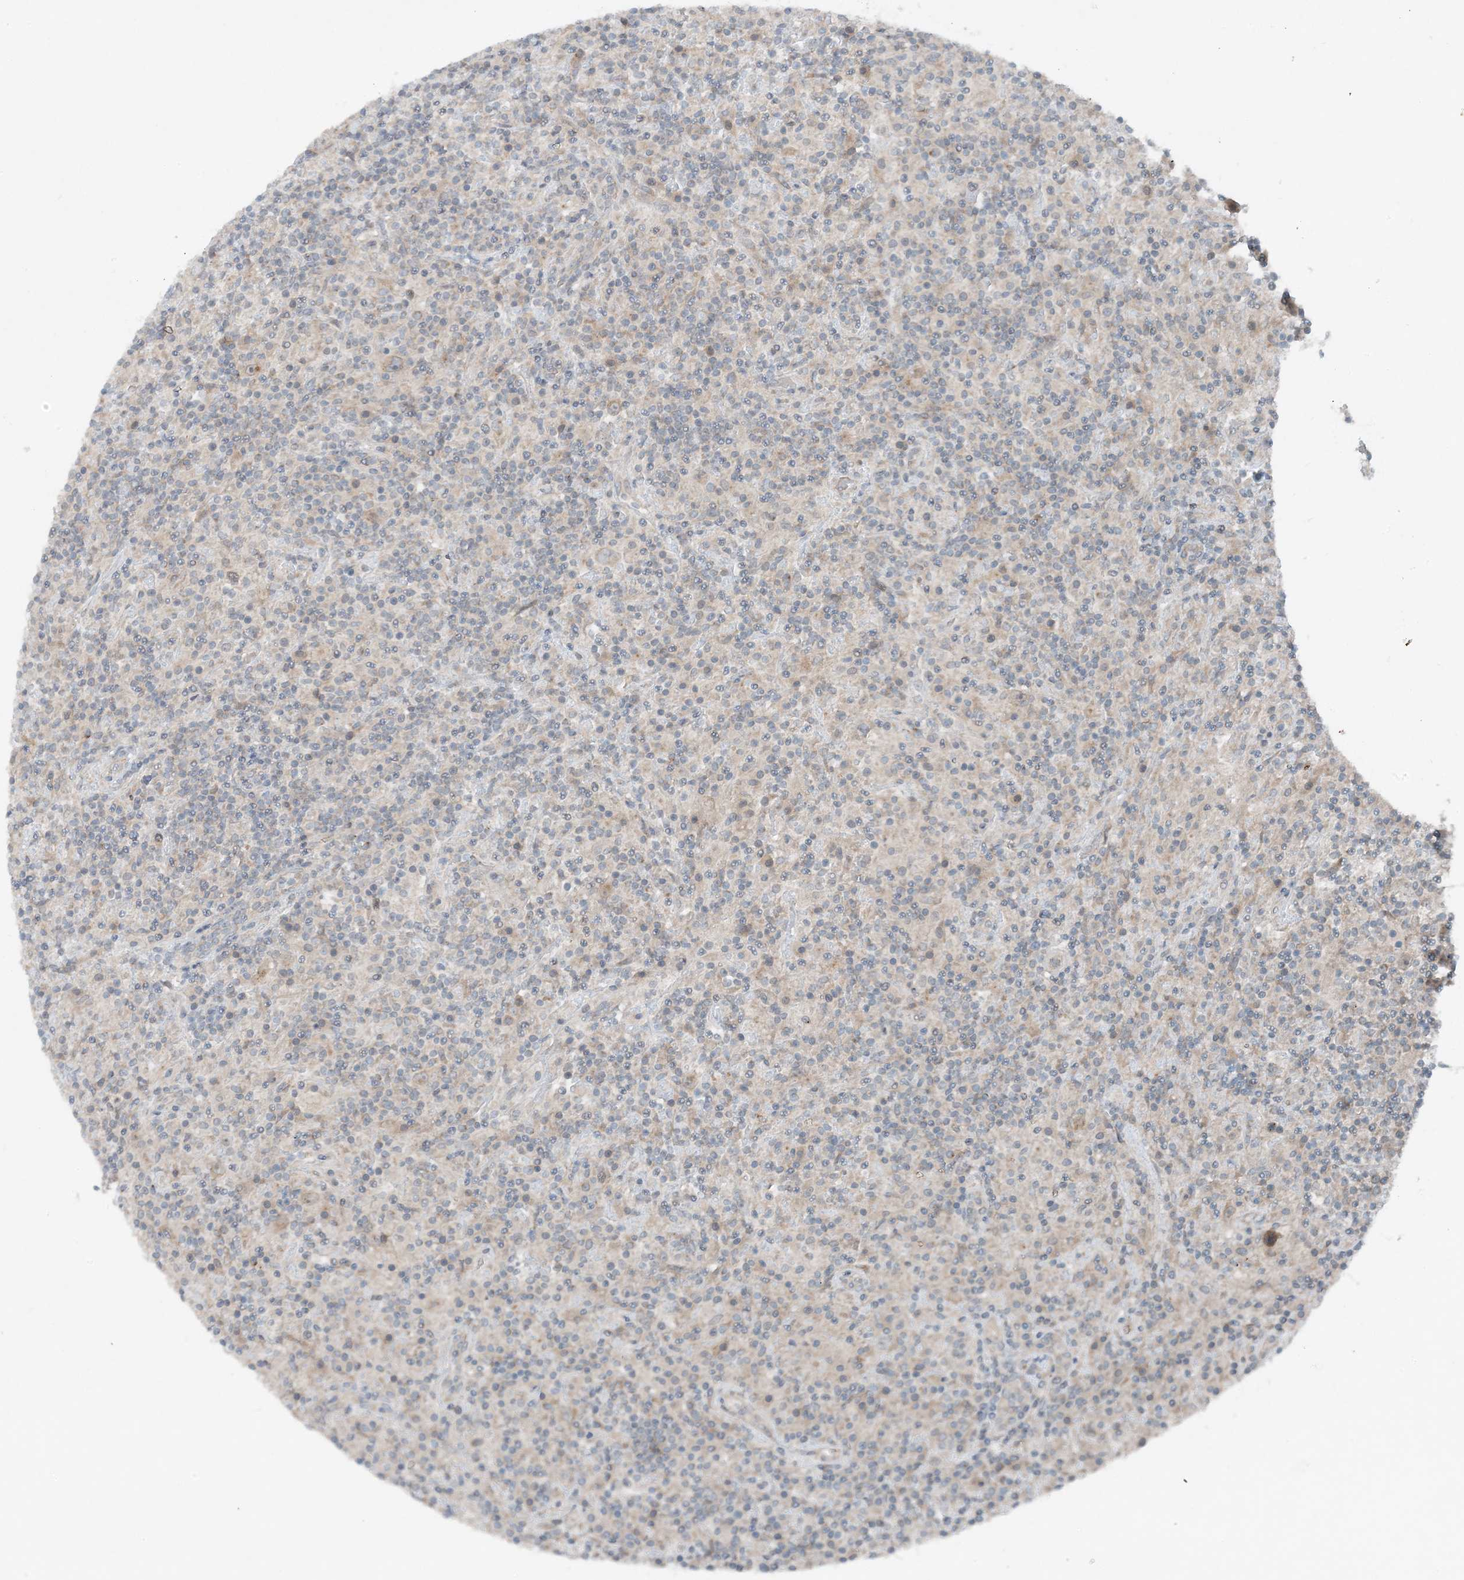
{"staining": {"intensity": "weak", "quantity": ">75%", "location": "cytoplasmic/membranous"}, "tissue": "lymphoma", "cell_type": "Tumor cells", "image_type": "cancer", "snomed": [{"axis": "morphology", "description": "Hodgkin's disease, NOS"}, {"axis": "topography", "description": "Lymph node"}], "caption": "Protein staining displays weak cytoplasmic/membranous staining in about >75% of tumor cells in Hodgkin's disease.", "gene": "MITD1", "patient": {"sex": "male", "age": 70}}